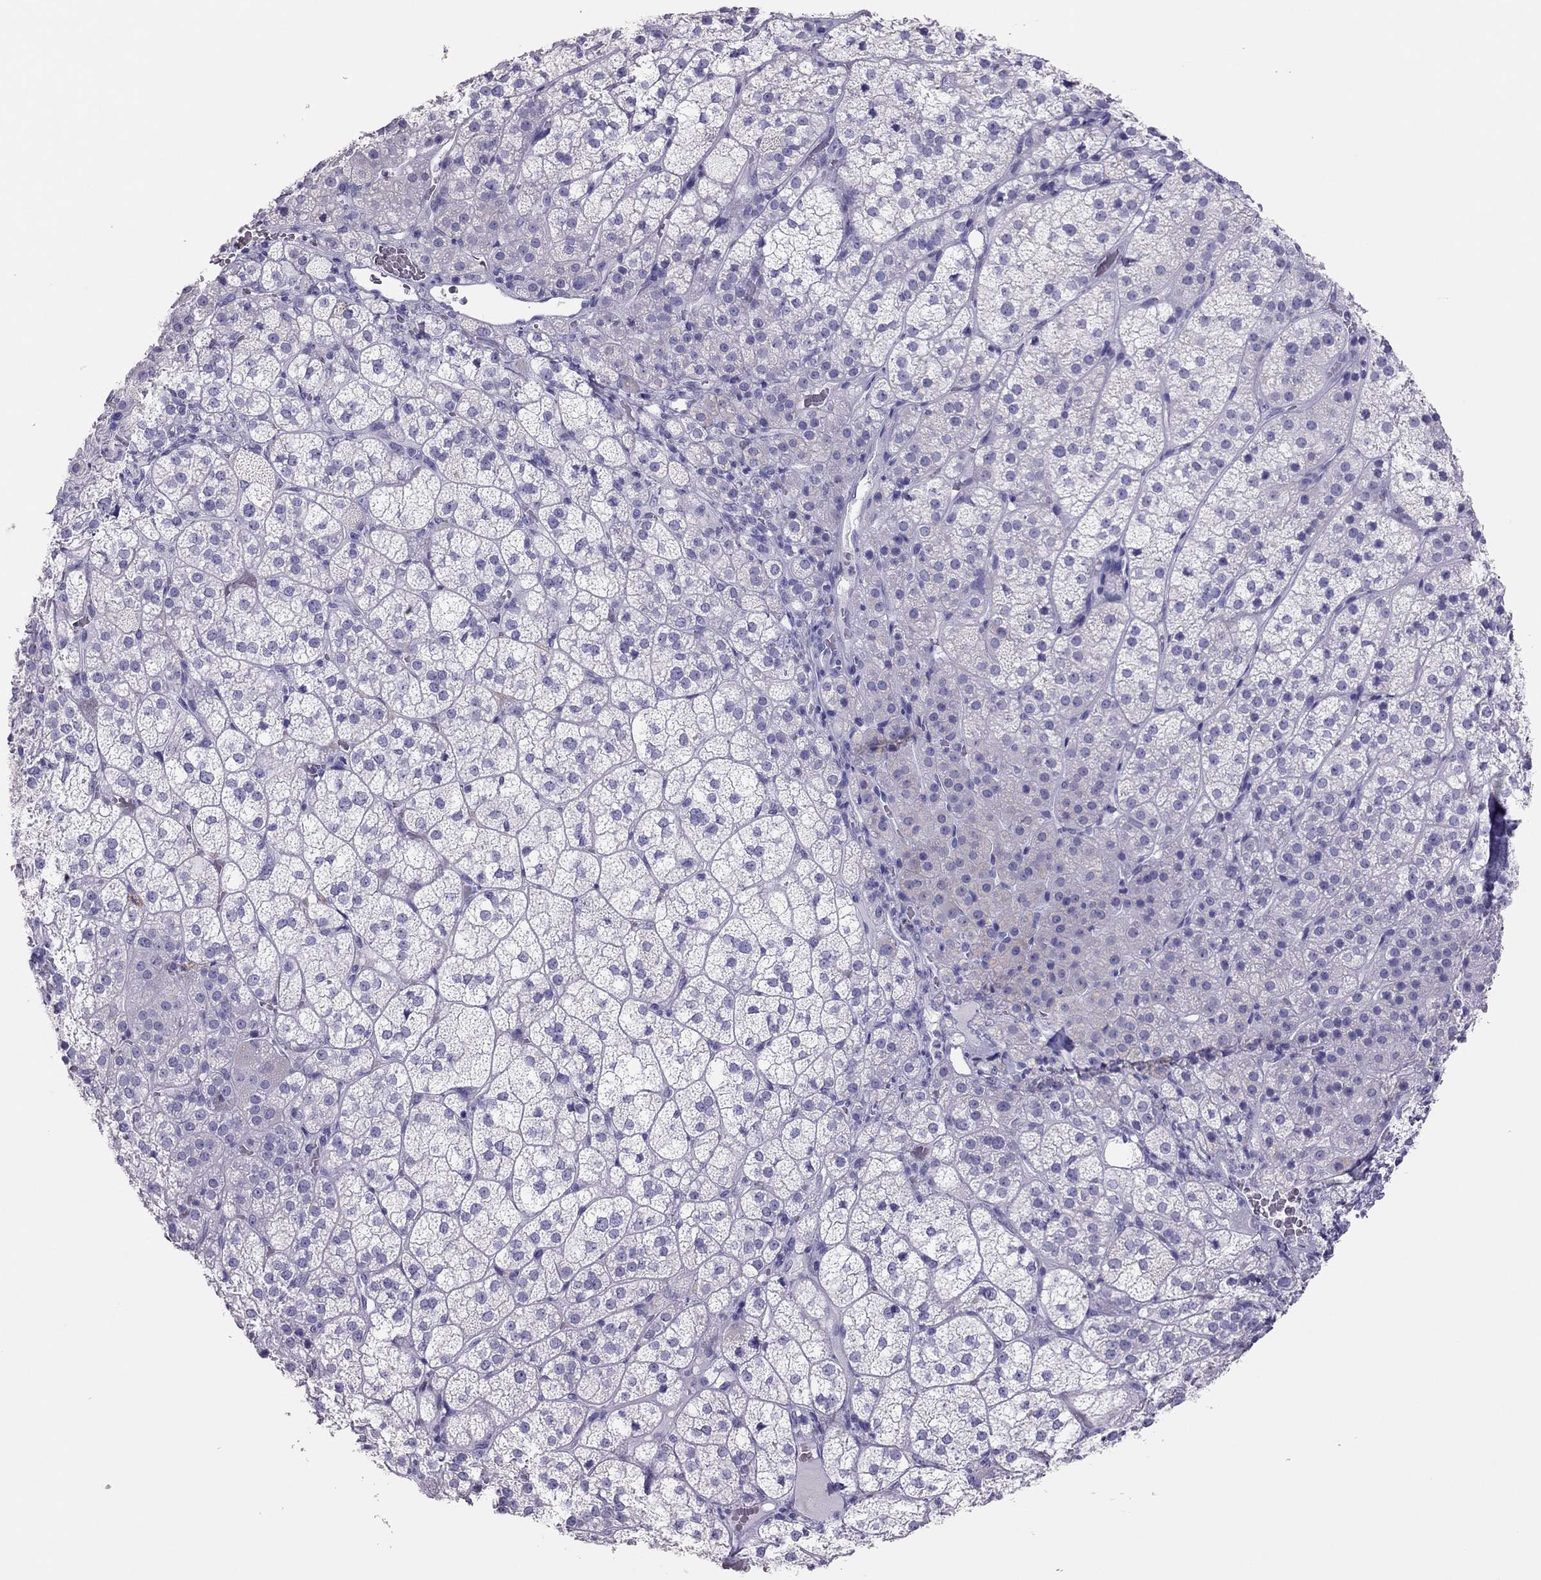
{"staining": {"intensity": "negative", "quantity": "none", "location": "none"}, "tissue": "adrenal gland", "cell_type": "Glandular cells", "image_type": "normal", "snomed": [{"axis": "morphology", "description": "Normal tissue, NOS"}, {"axis": "topography", "description": "Adrenal gland"}], "caption": "Micrograph shows no significant protein expression in glandular cells of normal adrenal gland.", "gene": "TSHB", "patient": {"sex": "female", "age": 60}}